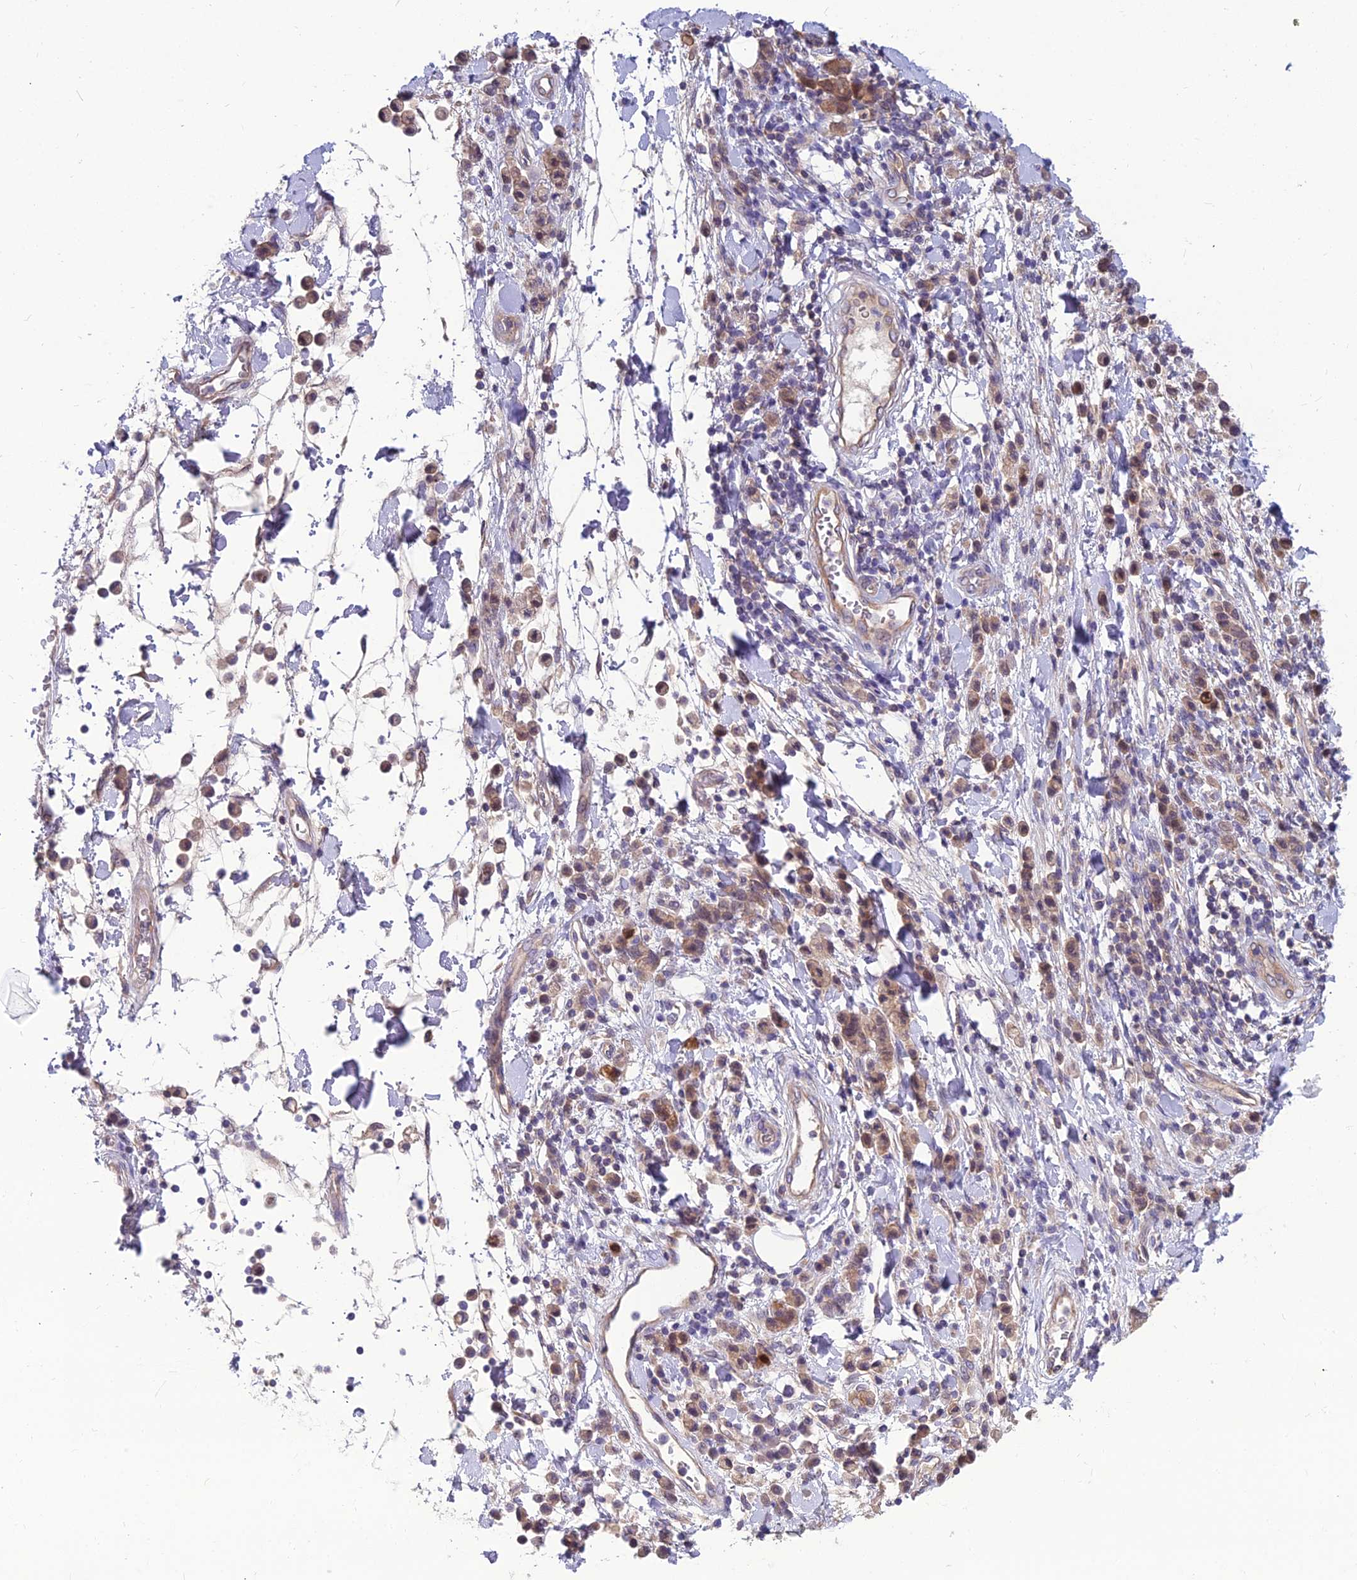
{"staining": {"intensity": "weak", "quantity": ">75%", "location": "cytoplasmic/membranous"}, "tissue": "stomach cancer", "cell_type": "Tumor cells", "image_type": "cancer", "snomed": [{"axis": "morphology", "description": "Adenocarcinoma, NOS"}, {"axis": "topography", "description": "Stomach"}], "caption": "Immunohistochemistry (IHC) image of human stomach cancer stained for a protein (brown), which reveals low levels of weak cytoplasmic/membranous expression in about >75% of tumor cells.", "gene": "MVD", "patient": {"sex": "male", "age": 77}}